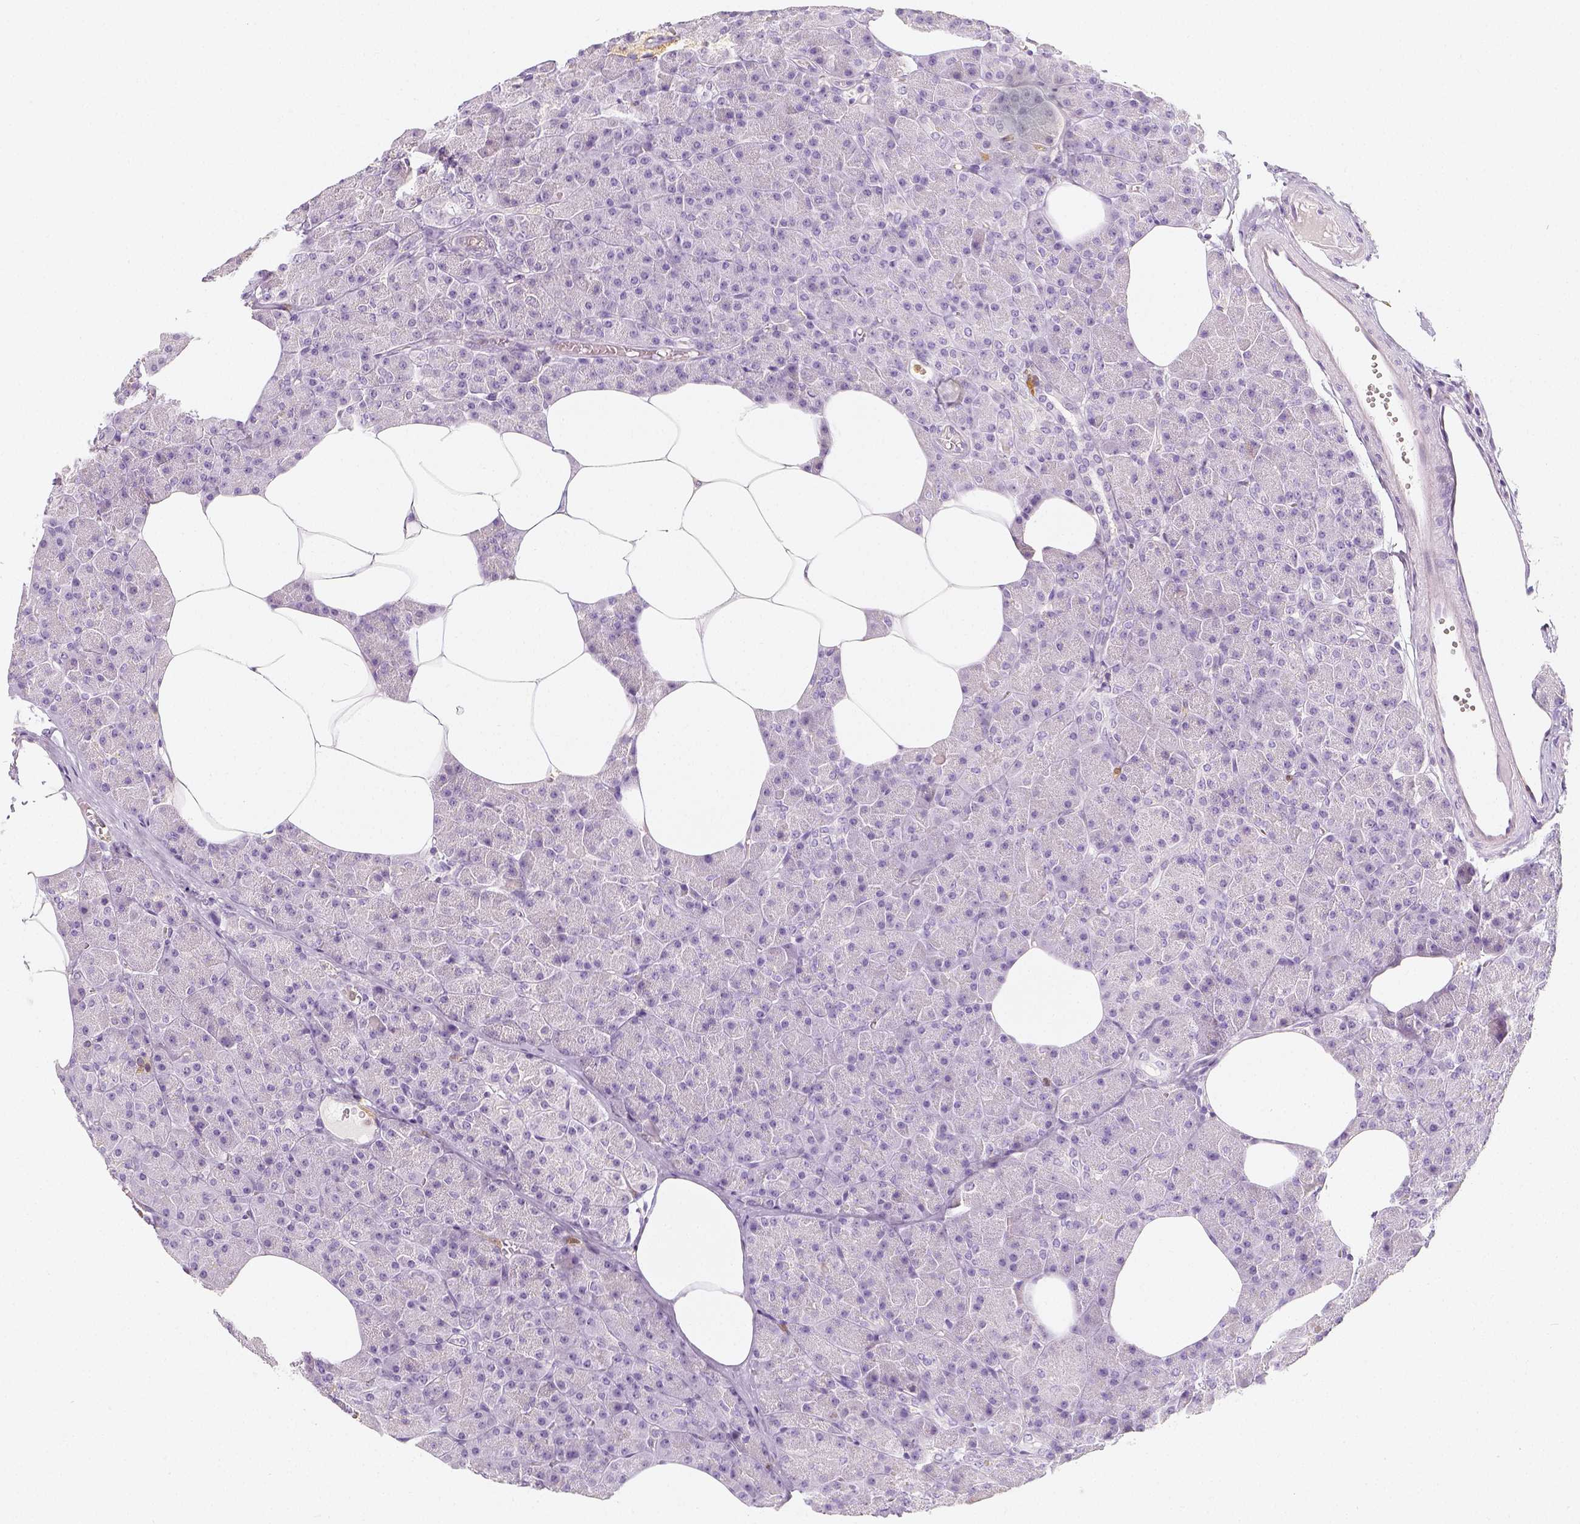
{"staining": {"intensity": "negative", "quantity": "none", "location": "none"}, "tissue": "pancreas", "cell_type": "Exocrine glandular cells", "image_type": "normal", "snomed": [{"axis": "morphology", "description": "Normal tissue, NOS"}, {"axis": "topography", "description": "Pancreas"}], "caption": "Immunohistochemistry (IHC) image of unremarkable human pancreas stained for a protein (brown), which shows no expression in exocrine glandular cells.", "gene": "NECAB2", "patient": {"sex": "female", "age": 45}}